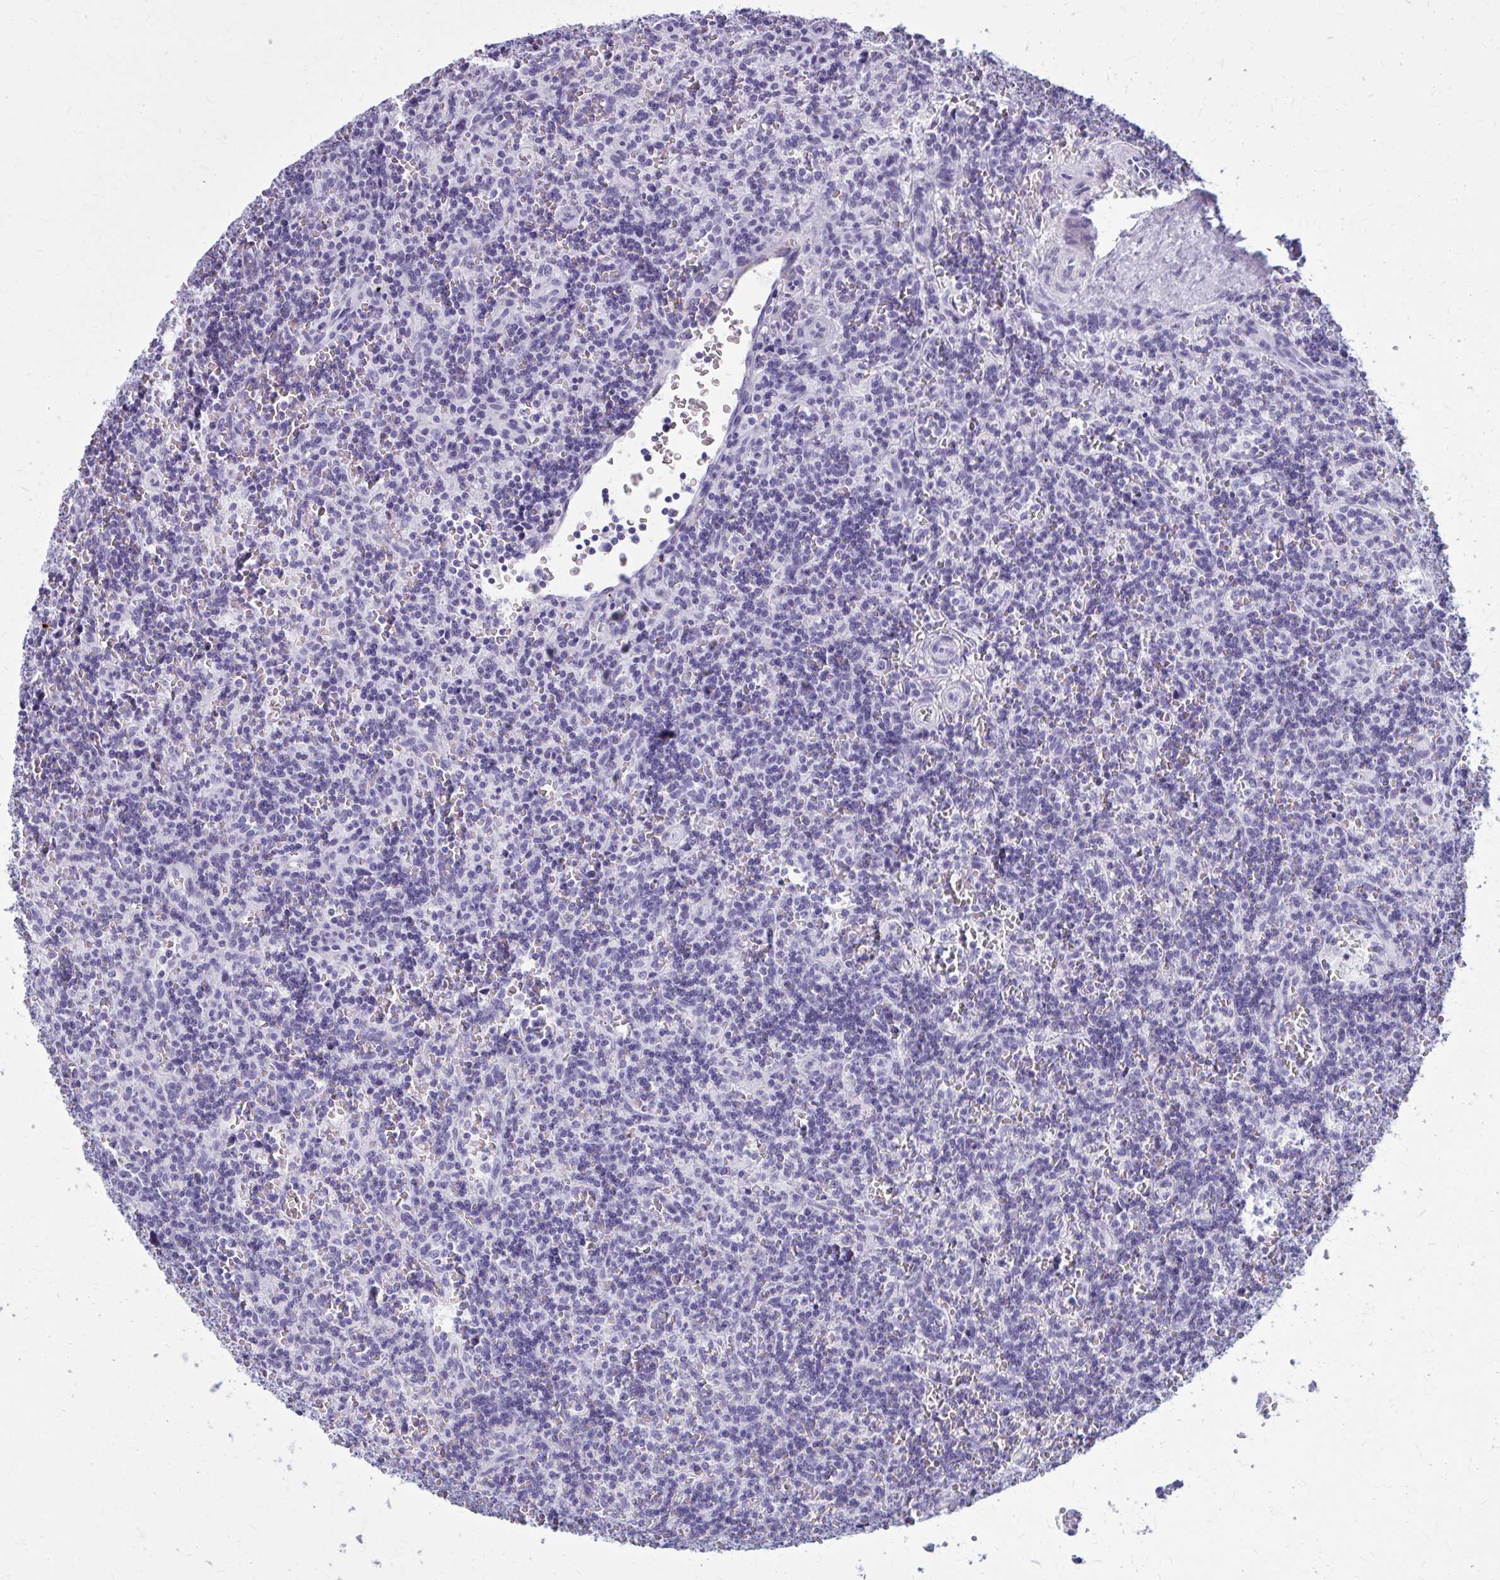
{"staining": {"intensity": "negative", "quantity": "none", "location": "none"}, "tissue": "lymphoma", "cell_type": "Tumor cells", "image_type": "cancer", "snomed": [{"axis": "morphology", "description": "Malignant lymphoma, non-Hodgkin's type, Low grade"}, {"axis": "topography", "description": "Spleen"}], "caption": "Lymphoma was stained to show a protein in brown. There is no significant expression in tumor cells. (DAB (3,3'-diaminobenzidine) immunohistochemistry (IHC) with hematoxylin counter stain).", "gene": "ZDHHC7", "patient": {"sex": "male", "age": 73}}